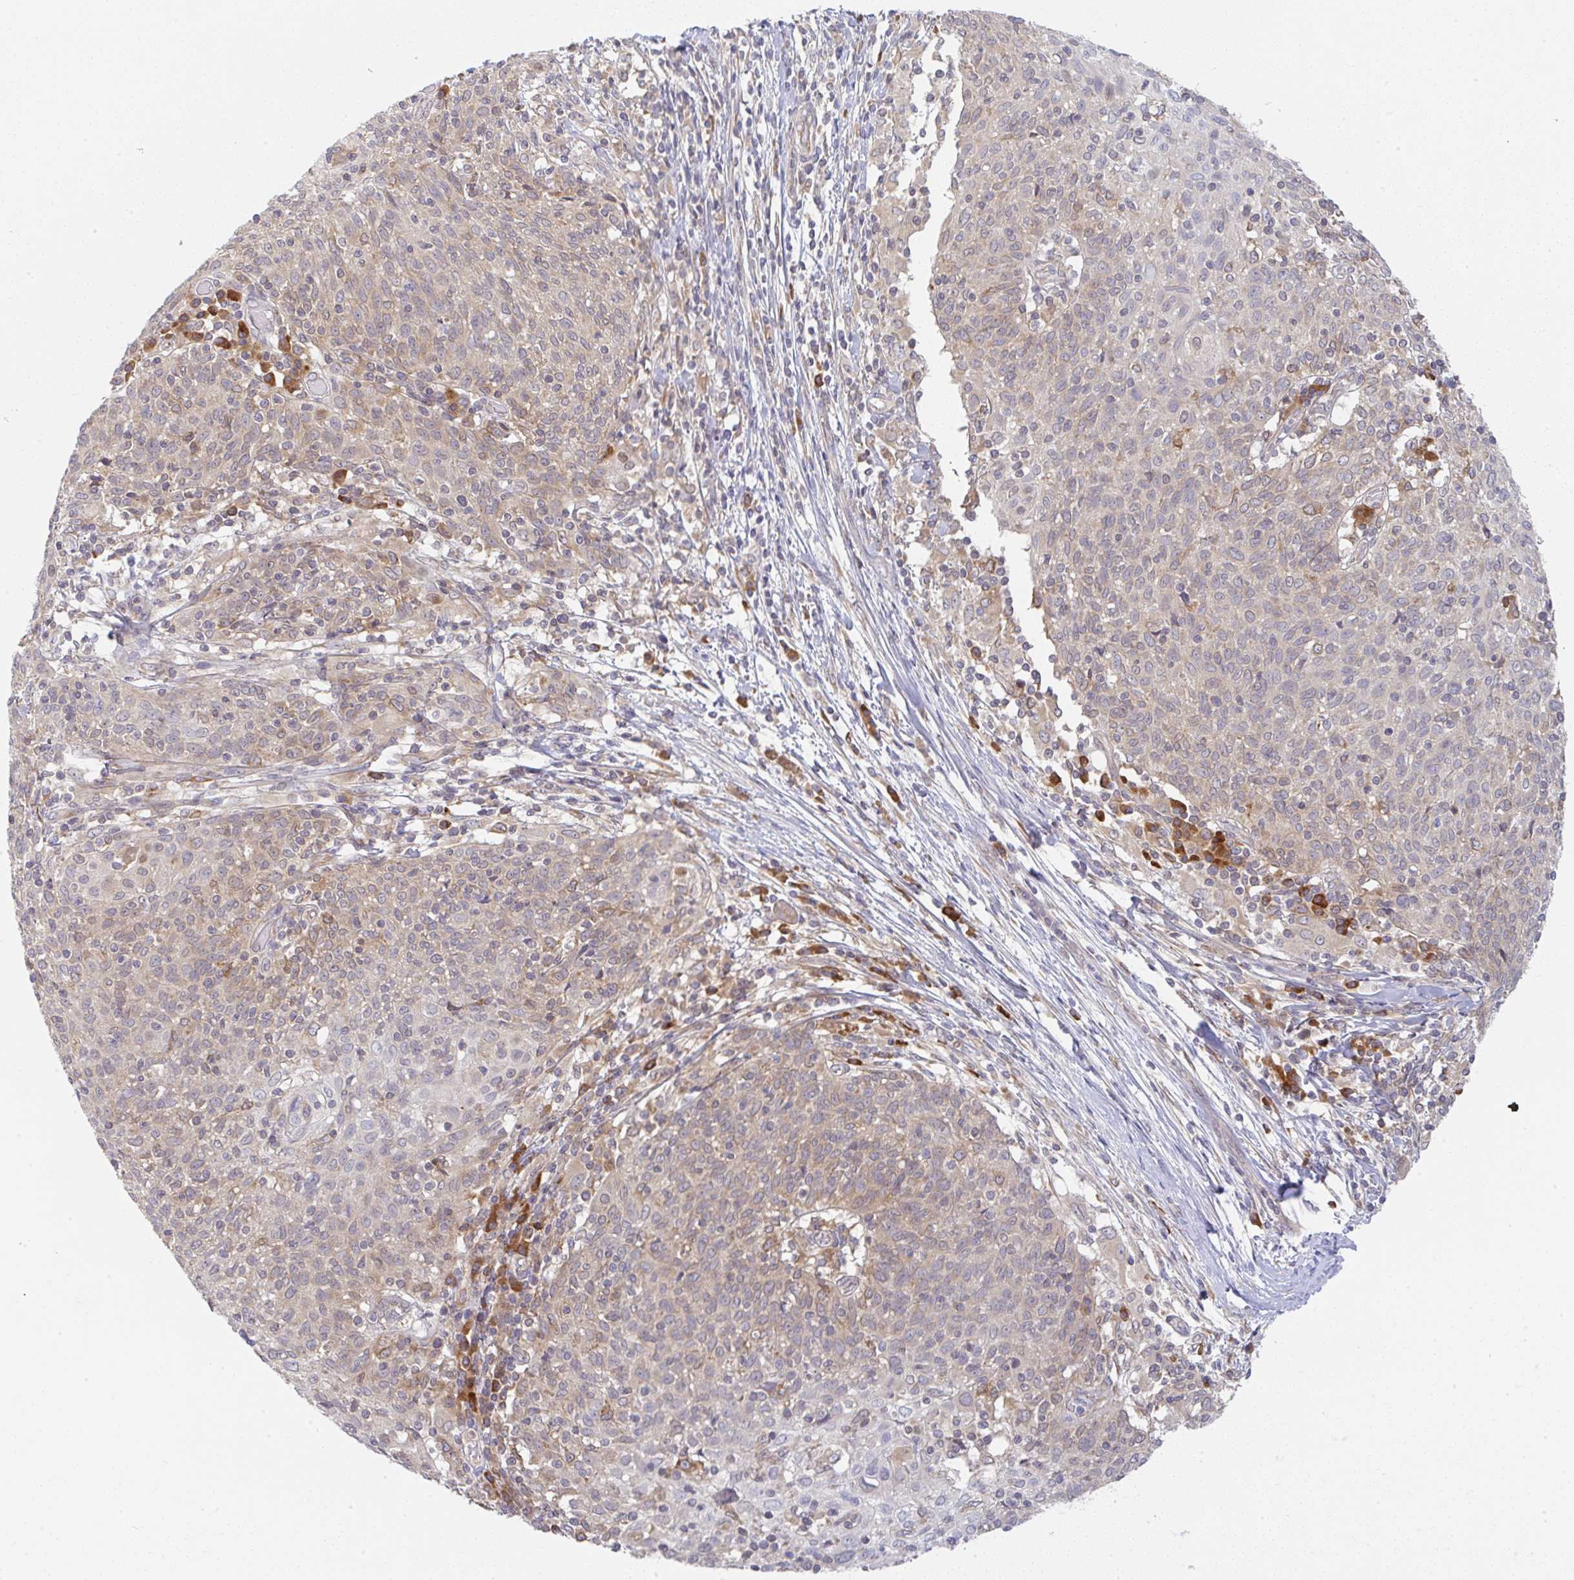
{"staining": {"intensity": "weak", "quantity": "25%-75%", "location": "cytoplasmic/membranous"}, "tissue": "cervical cancer", "cell_type": "Tumor cells", "image_type": "cancer", "snomed": [{"axis": "morphology", "description": "Squamous cell carcinoma, NOS"}, {"axis": "topography", "description": "Cervix"}], "caption": "Protein staining of cervical cancer tissue reveals weak cytoplasmic/membranous positivity in about 25%-75% of tumor cells.", "gene": "DERL2", "patient": {"sex": "female", "age": 52}}